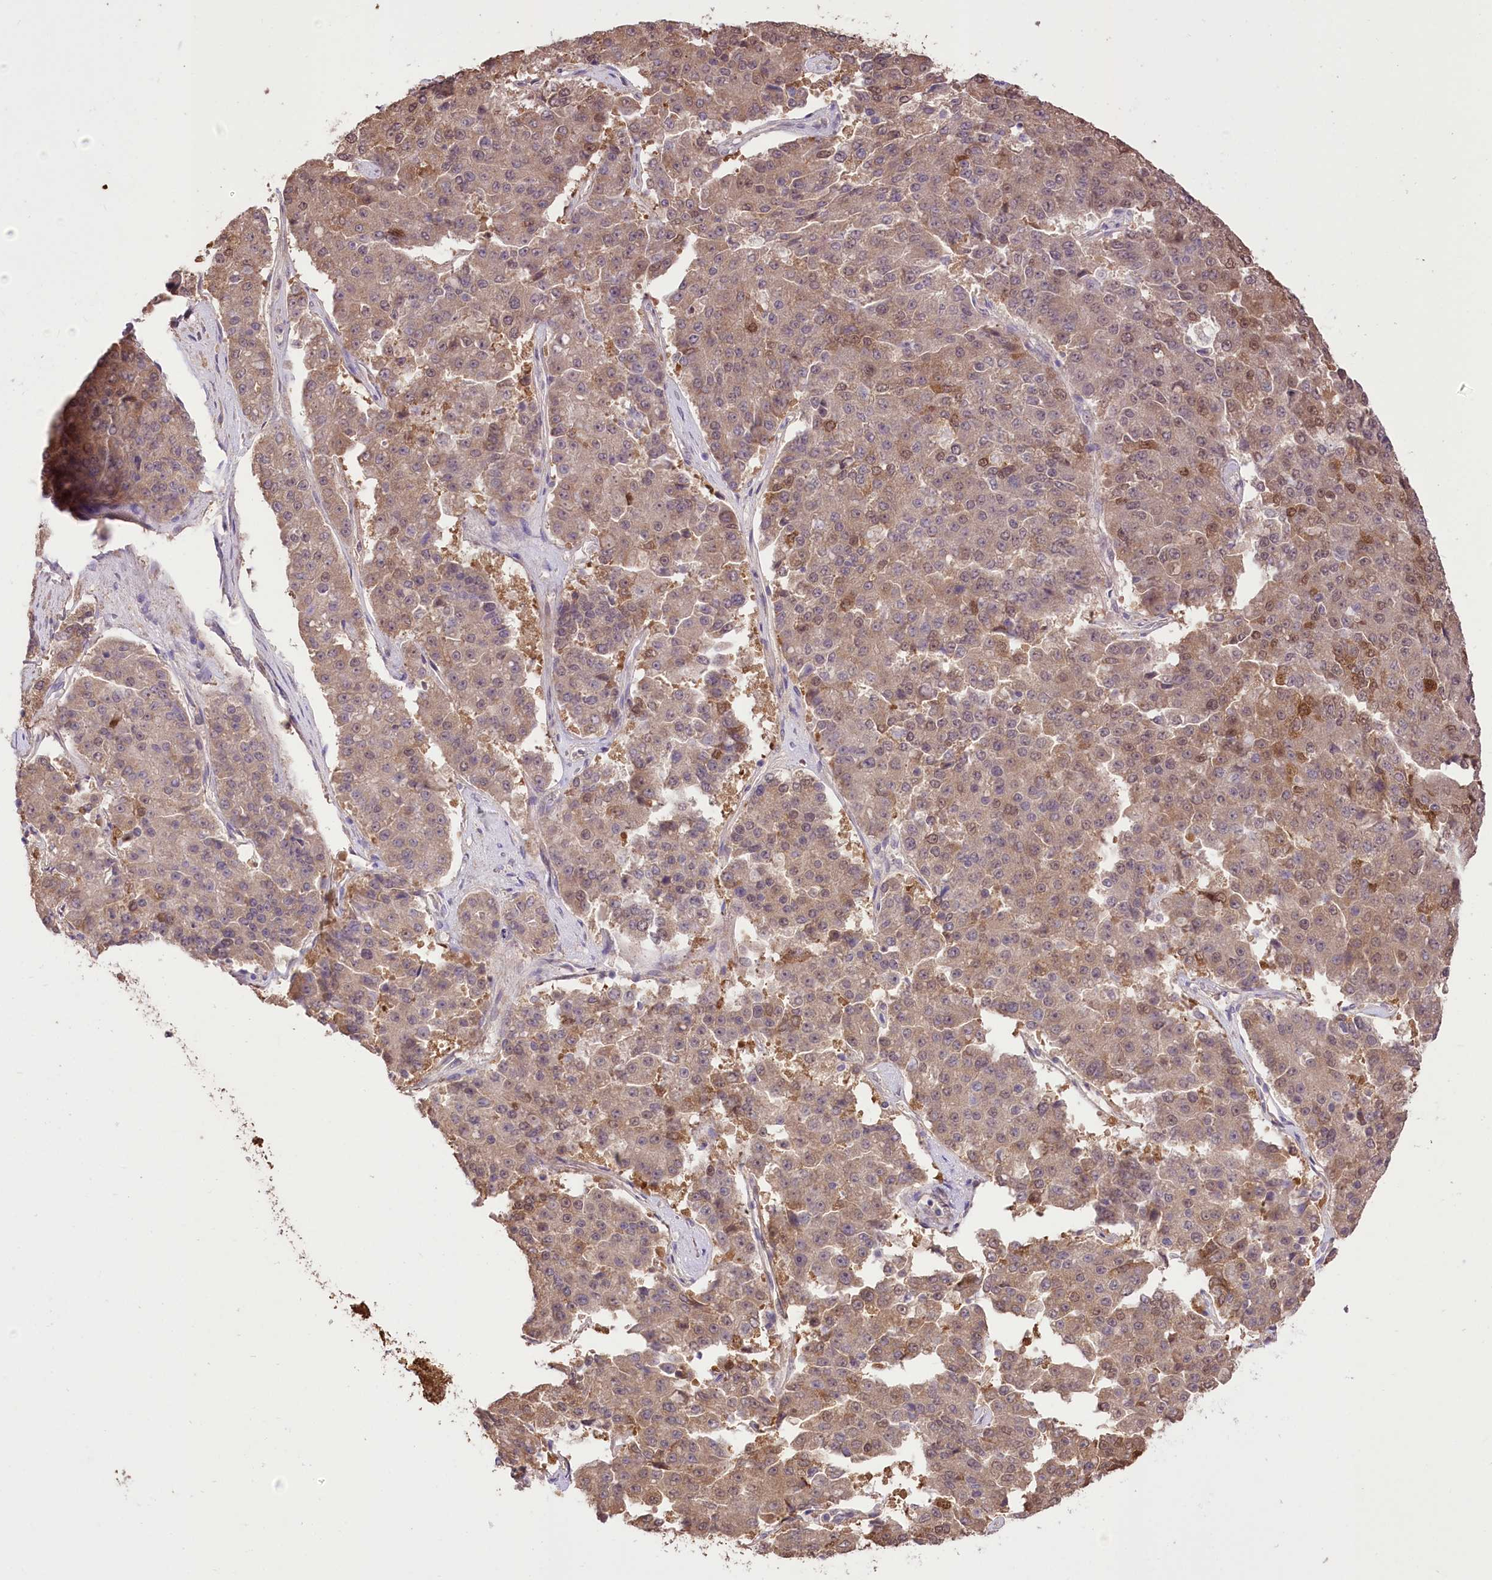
{"staining": {"intensity": "weak", "quantity": ">75%", "location": "cytoplasmic/membranous"}, "tissue": "pancreatic cancer", "cell_type": "Tumor cells", "image_type": "cancer", "snomed": [{"axis": "morphology", "description": "Adenocarcinoma, NOS"}, {"axis": "topography", "description": "Pancreas"}], "caption": "Immunohistochemical staining of human pancreatic adenocarcinoma shows weak cytoplasmic/membranous protein positivity in approximately >75% of tumor cells.", "gene": "R3HDM2", "patient": {"sex": "male", "age": 50}}